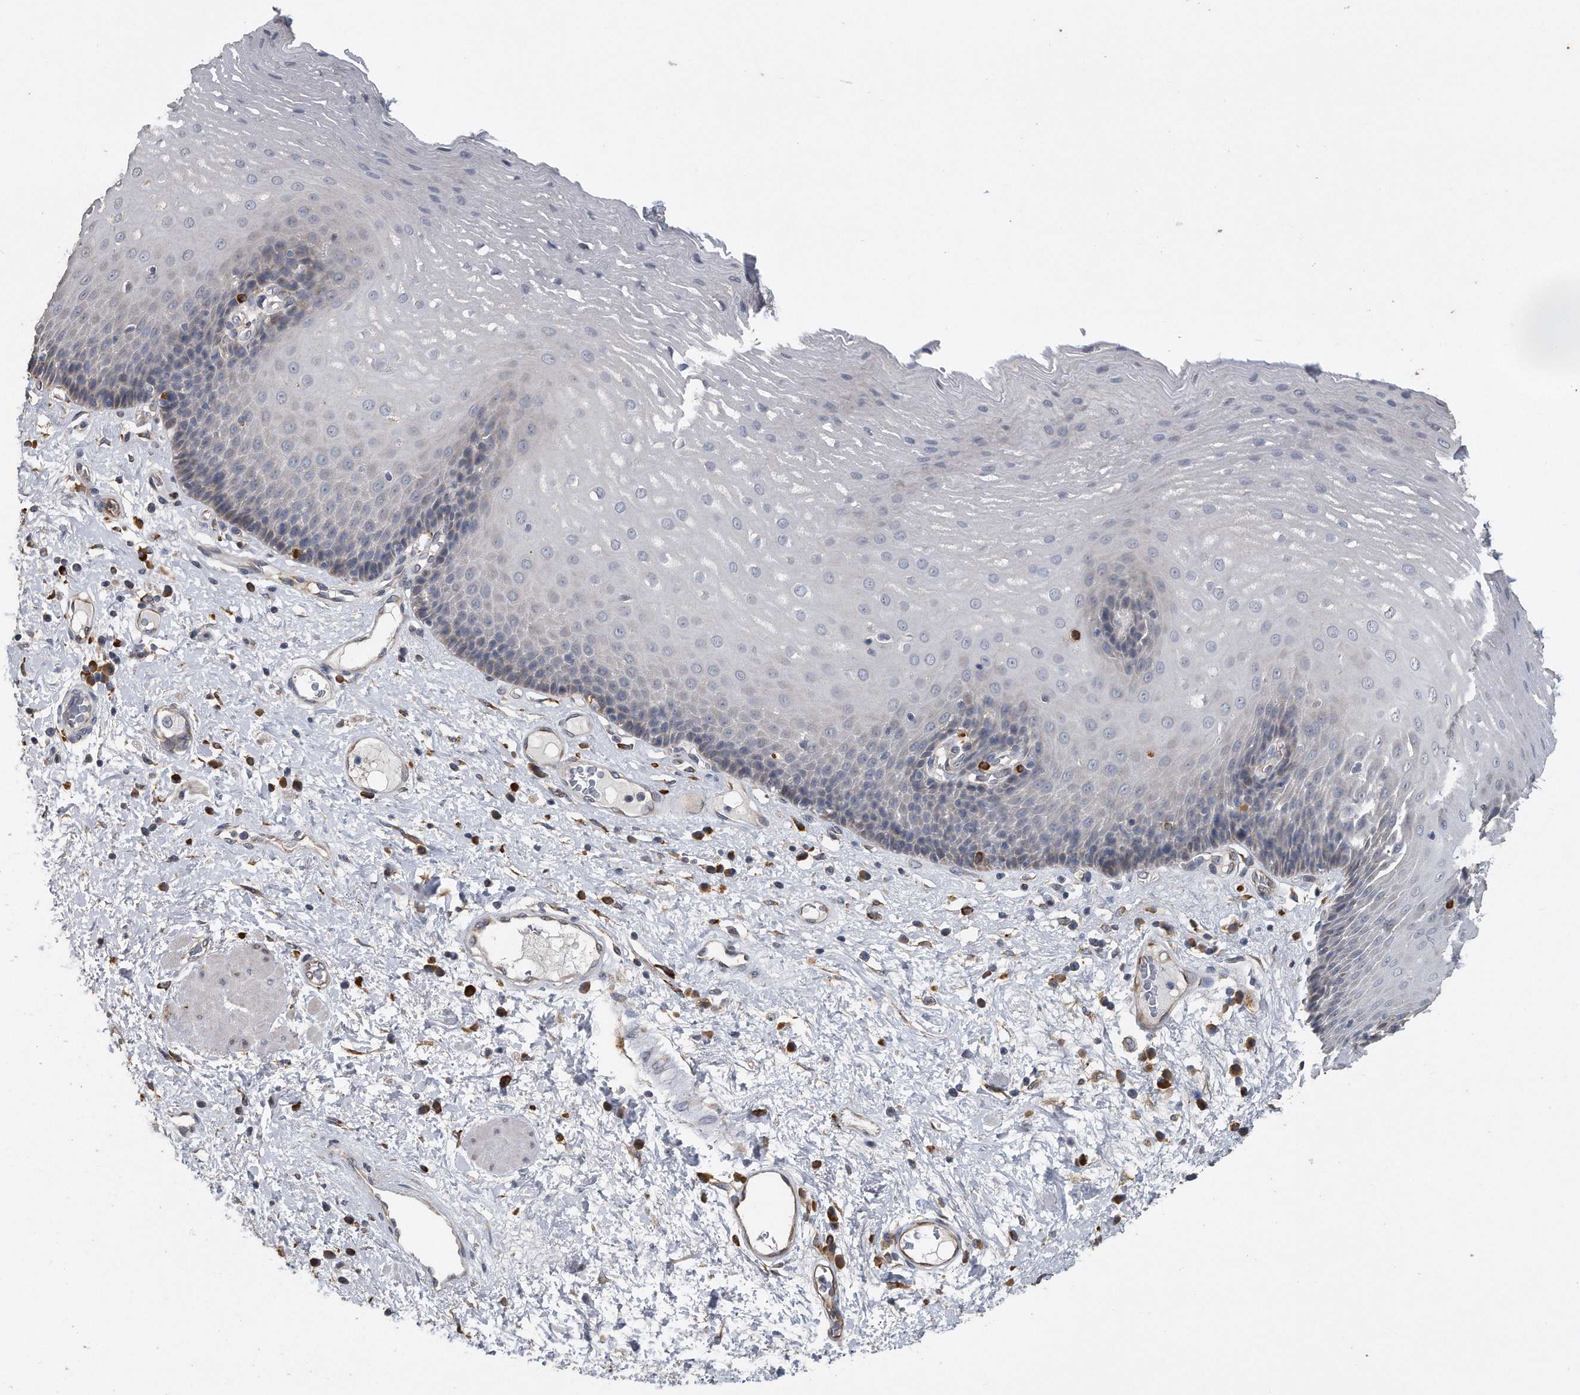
{"staining": {"intensity": "negative", "quantity": "none", "location": "none"}, "tissue": "esophagus", "cell_type": "Squamous epithelial cells", "image_type": "normal", "snomed": [{"axis": "morphology", "description": "Normal tissue, NOS"}, {"axis": "morphology", "description": "Adenocarcinoma, NOS"}, {"axis": "topography", "description": "Esophagus"}], "caption": "Histopathology image shows no protein staining in squamous epithelial cells of unremarkable esophagus. (DAB immunohistochemistry, high magnification).", "gene": "PCLO", "patient": {"sex": "male", "age": 62}}